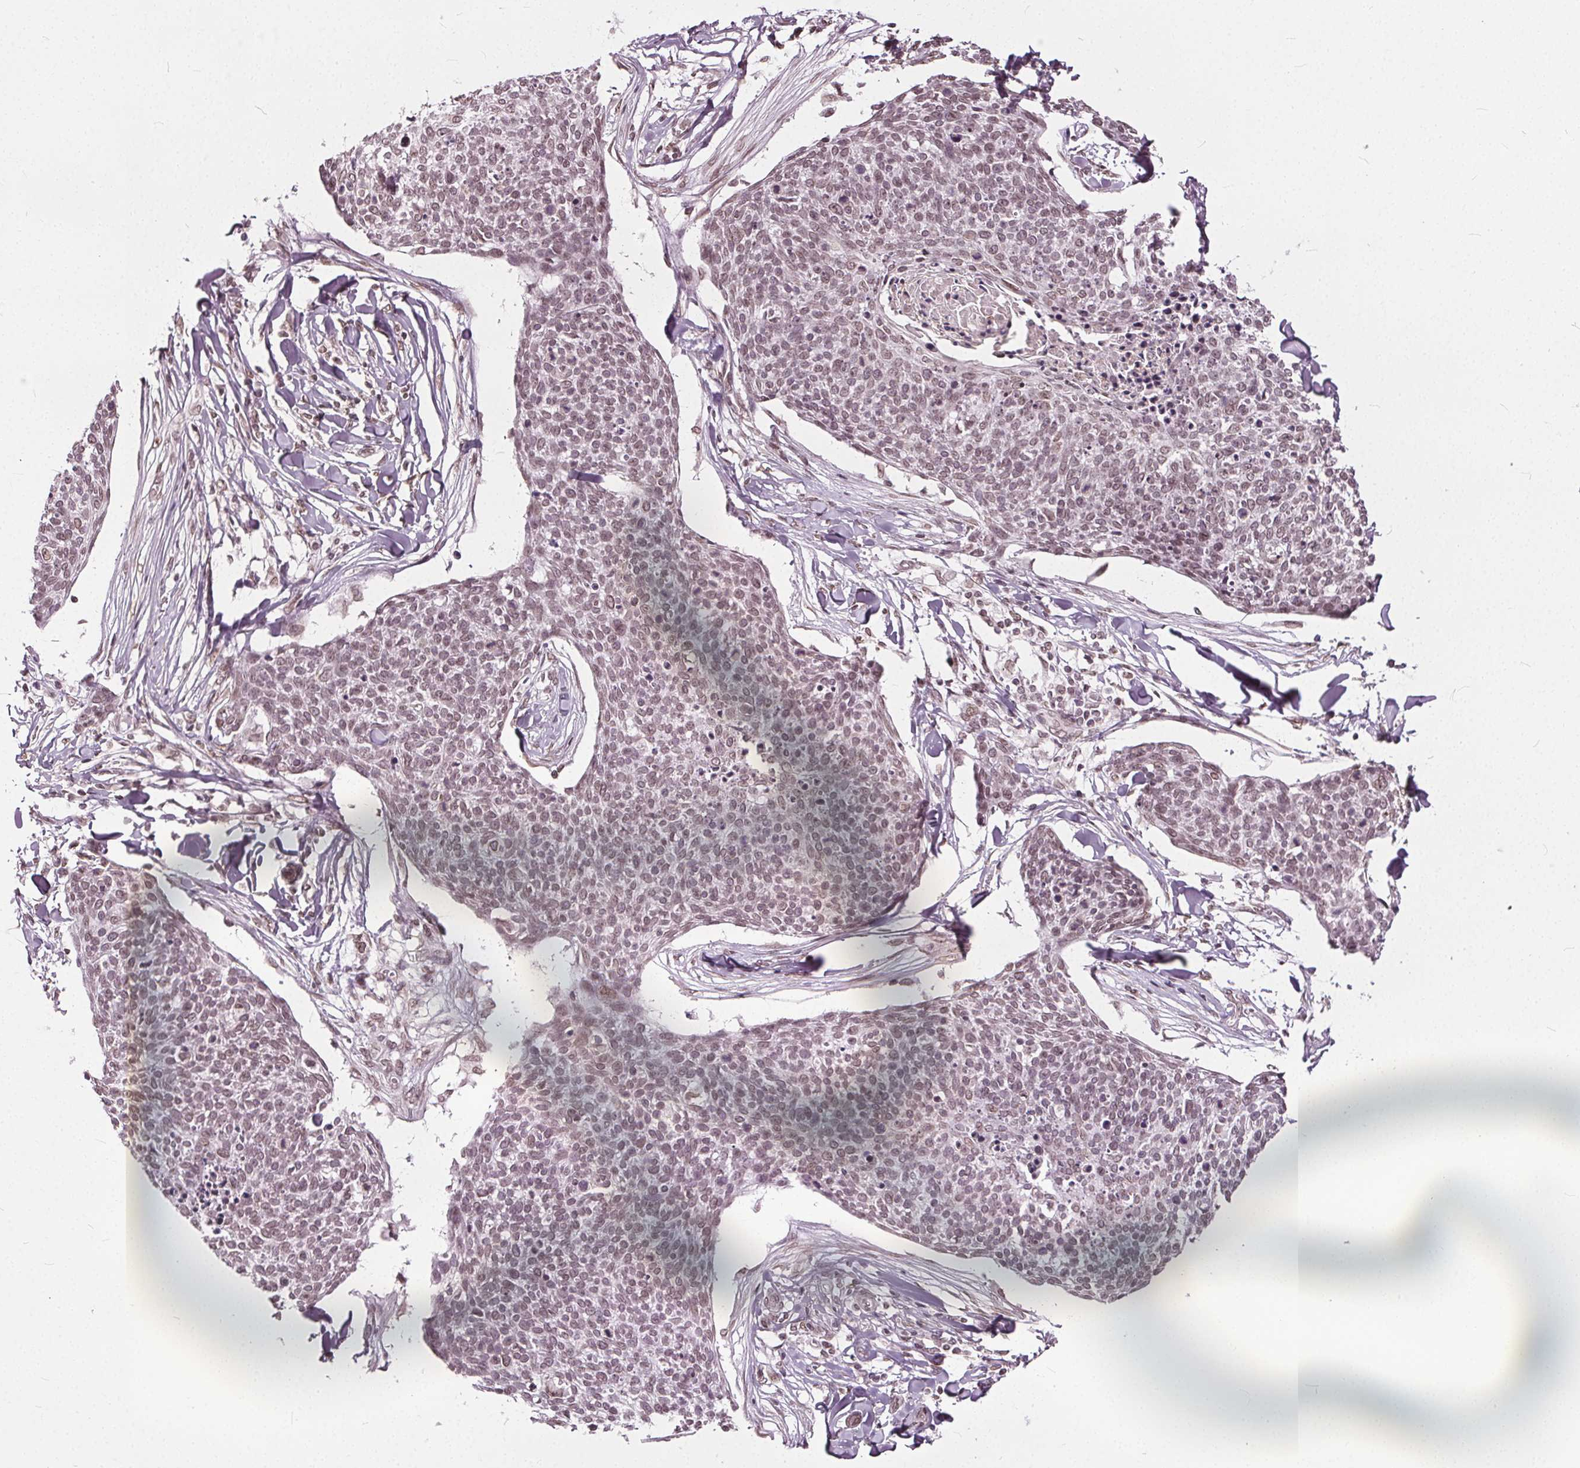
{"staining": {"intensity": "weak", "quantity": ">75%", "location": "cytoplasmic/membranous,nuclear"}, "tissue": "skin cancer", "cell_type": "Tumor cells", "image_type": "cancer", "snomed": [{"axis": "morphology", "description": "Squamous cell carcinoma, NOS"}, {"axis": "topography", "description": "Skin"}, {"axis": "topography", "description": "Vulva"}], "caption": "A histopathology image of human squamous cell carcinoma (skin) stained for a protein displays weak cytoplasmic/membranous and nuclear brown staining in tumor cells.", "gene": "TTC39C", "patient": {"sex": "female", "age": 75}}